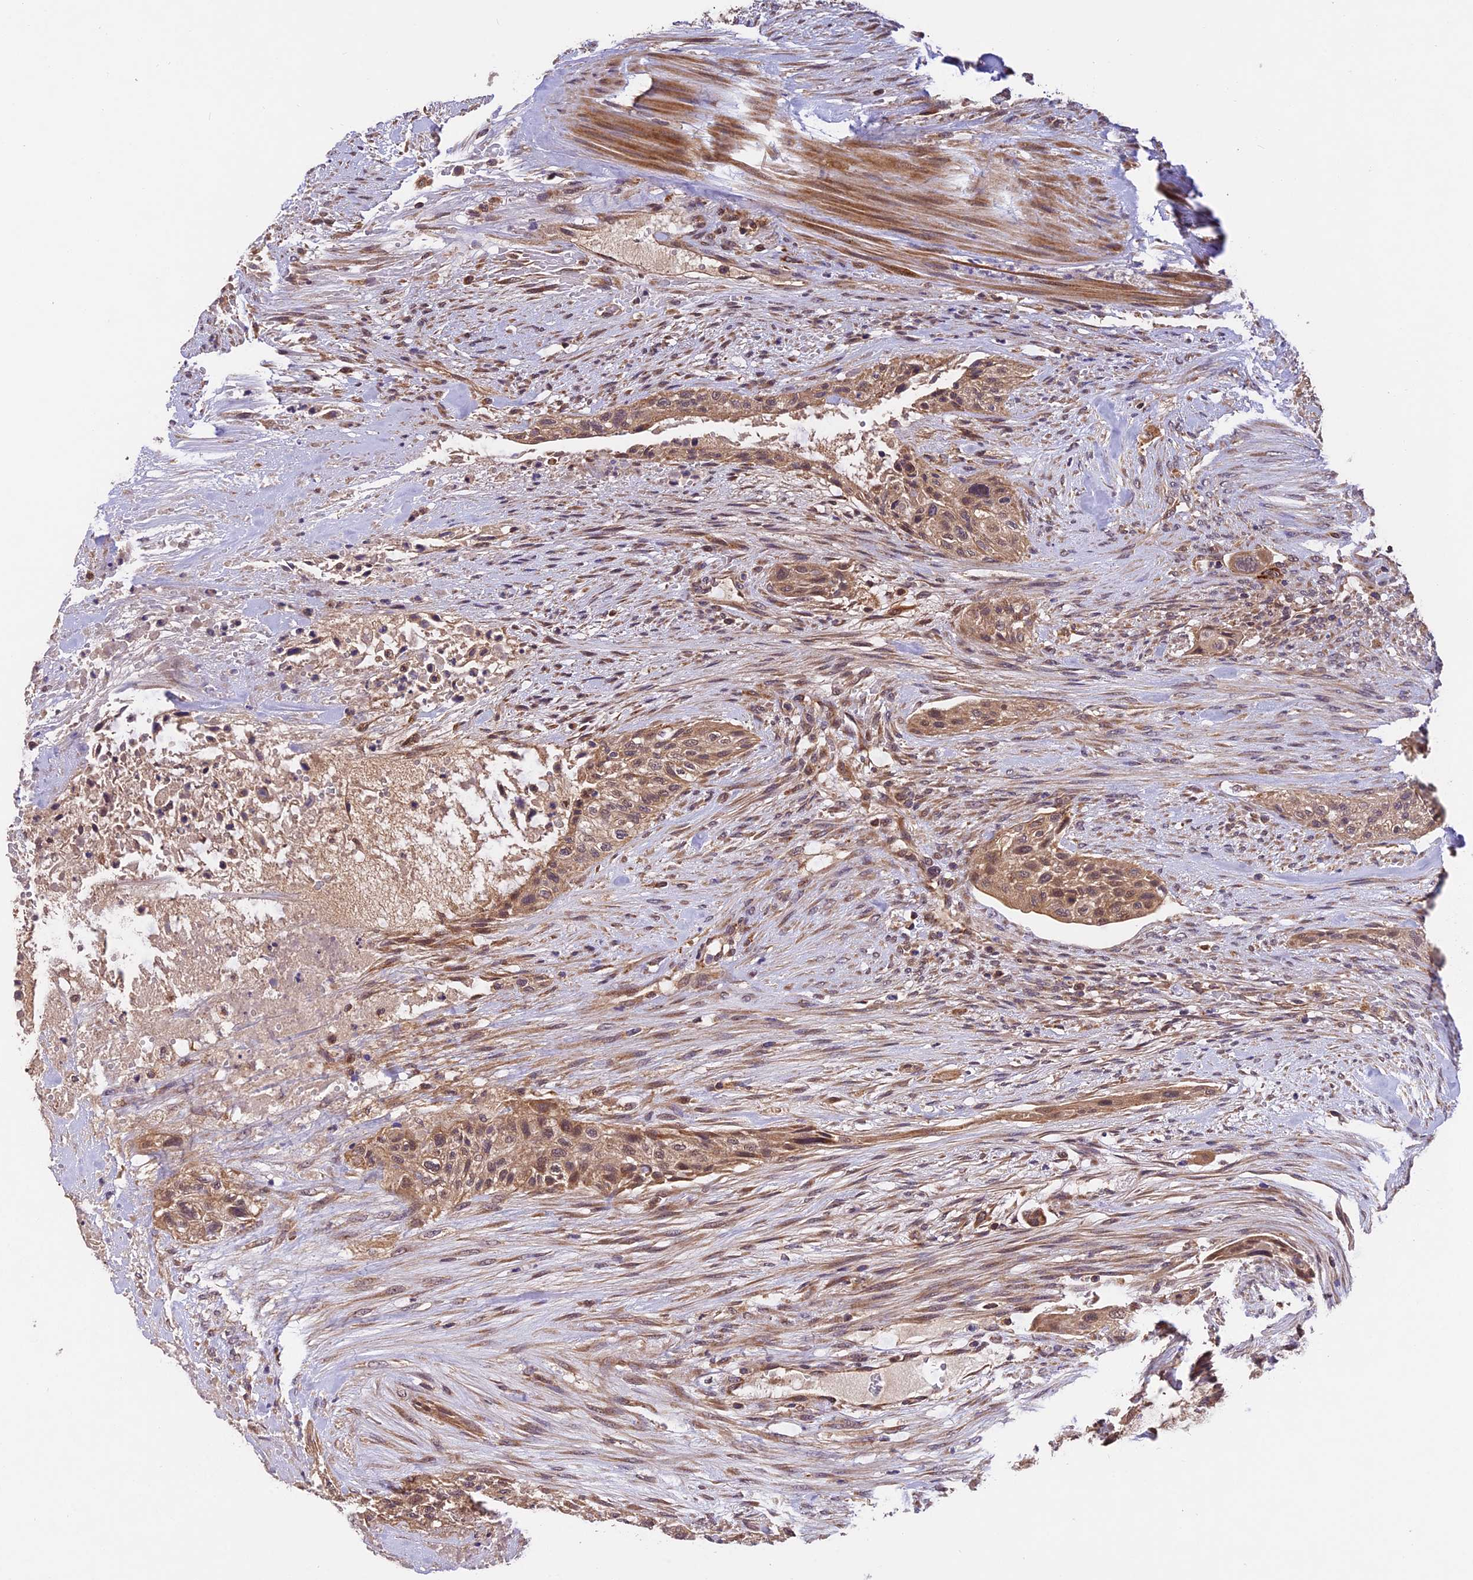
{"staining": {"intensity": "moderate", "quantity": ">75%", "location": "cytoplasmic/membranous"}, "tissue": "urothelial cancer", "cell_type": "Tumor cells", "image_type": "cancer", "snomed": [{"axis": "morphology", "description": "Urothelial carcinoma, High grade"}, {"axis": "topography", "description": "Urinary bladder"}], "caption": "Immunohistochemistry (IHC) micrograph of human urothelial carcinoma (high-grade) stained for a protein (brown), which reveals medium levels of moderate cytoplasmic/membranous positivity in about >75% of tumor cells.", "gene": "MNS1", "patient": {"sex": "male", "age": 35}}